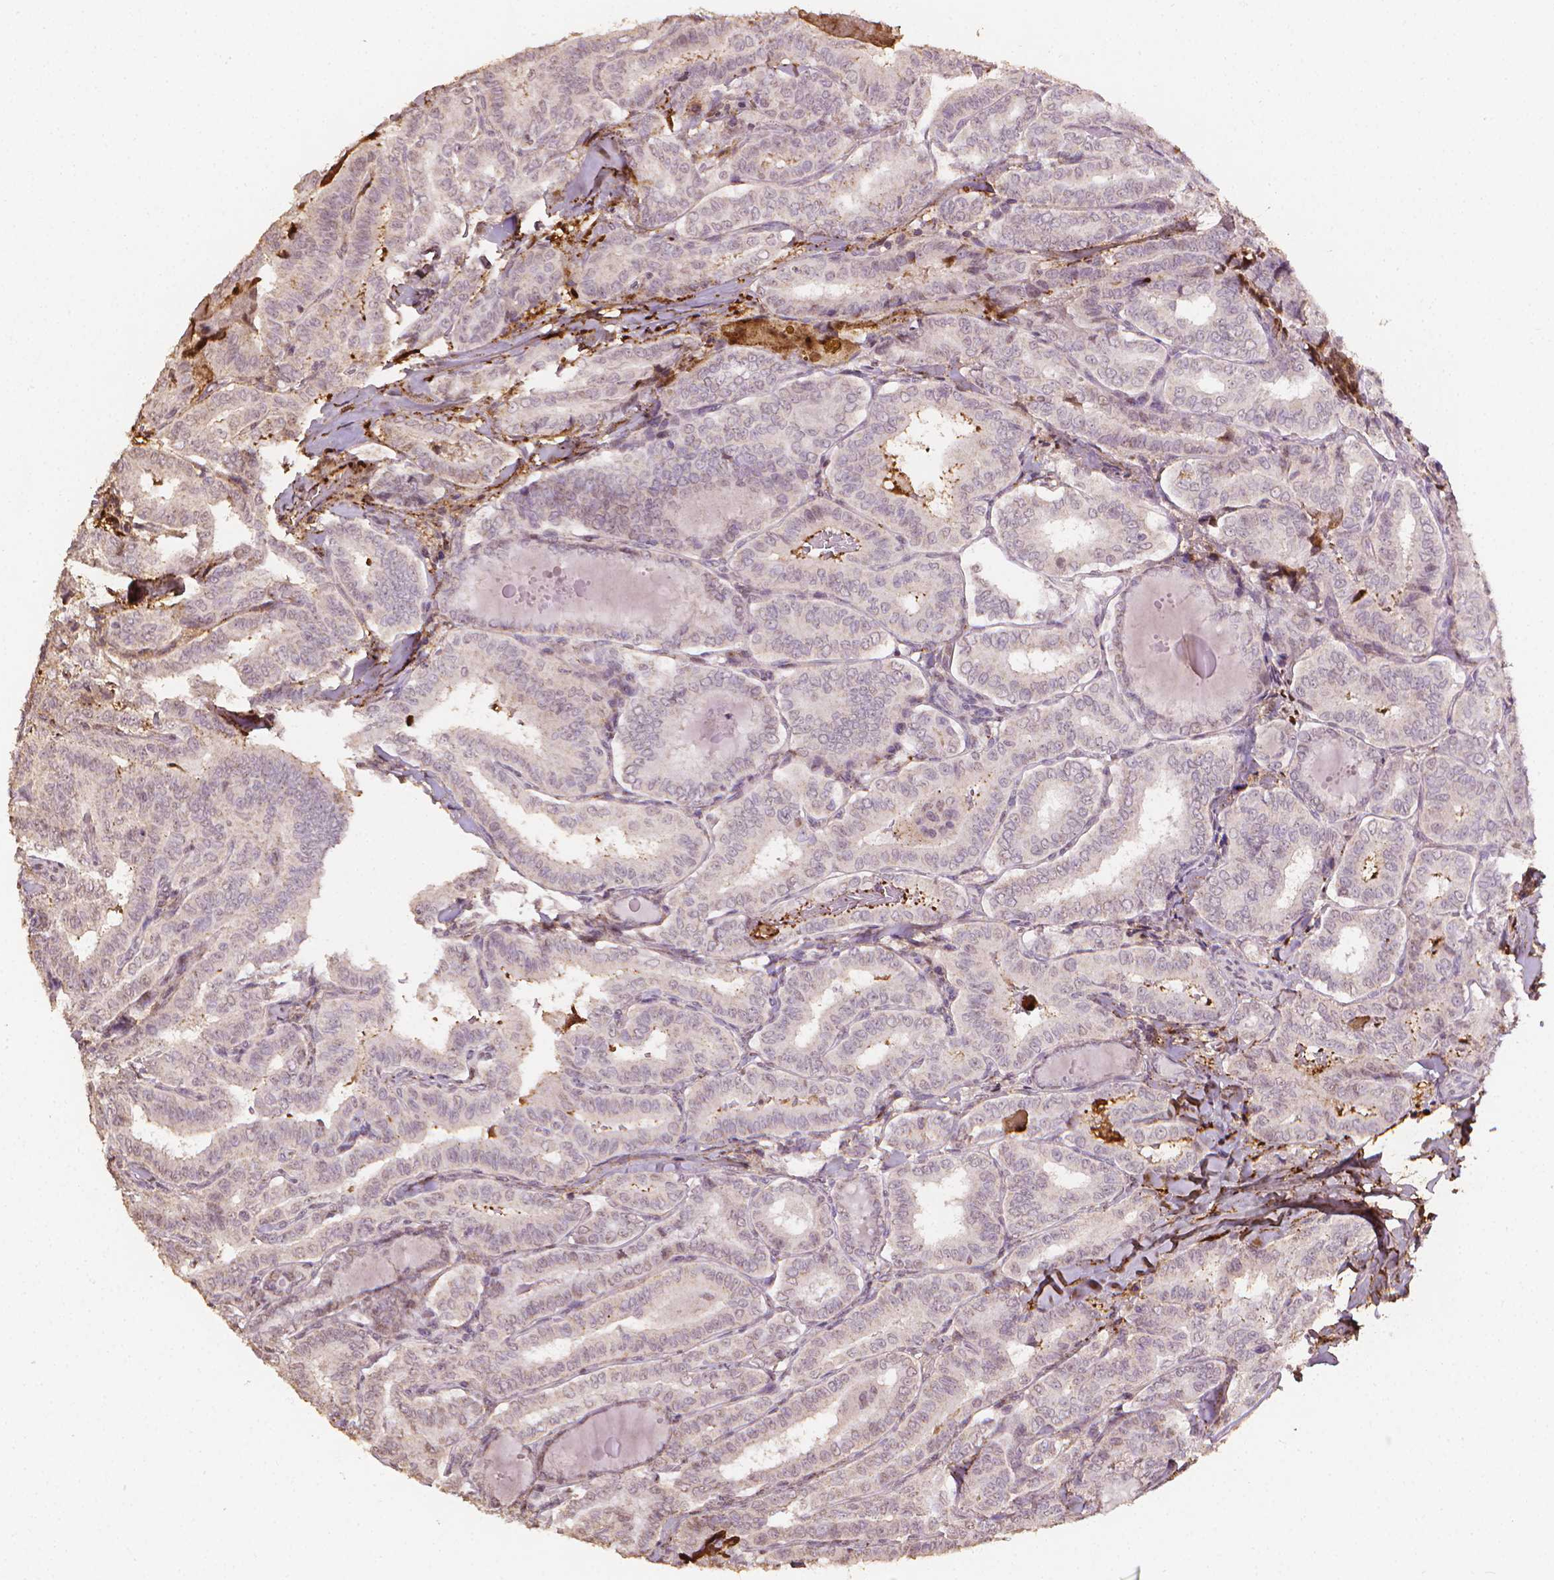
{"staining": {"intensity": "moderate", "quantity": "<25%", "location": "cytoplasmic/membranous"}, "tissue": "thyroid cancer", "cell_type": "Tumor cells", "image_type": "cancer", "snomed": [{"axis": "morphology", "description": "Papillary adenocarcinoma, NOS"}, {"axis": "morphology", "description": "Papillary adenoma metastatic"}, {"axis": "topography", "description": "Thyroid gland"}], "caption": "Immunohistochemistry (DAB (3,3'-diaminobenzidine)) staining of human thyroid cancer (papillary adenocarcinoma) shows moderate cytoplasmic/membranous protein expression in about <25% of tumor cells. Using DAB (3,3'-diaminobenzidine) (brown) and hematoxylin (blue) stains, captured at high magnification using brightfield microscopy.", "gene": "DCN", "patient": {"sex": "female", "age": 50}}